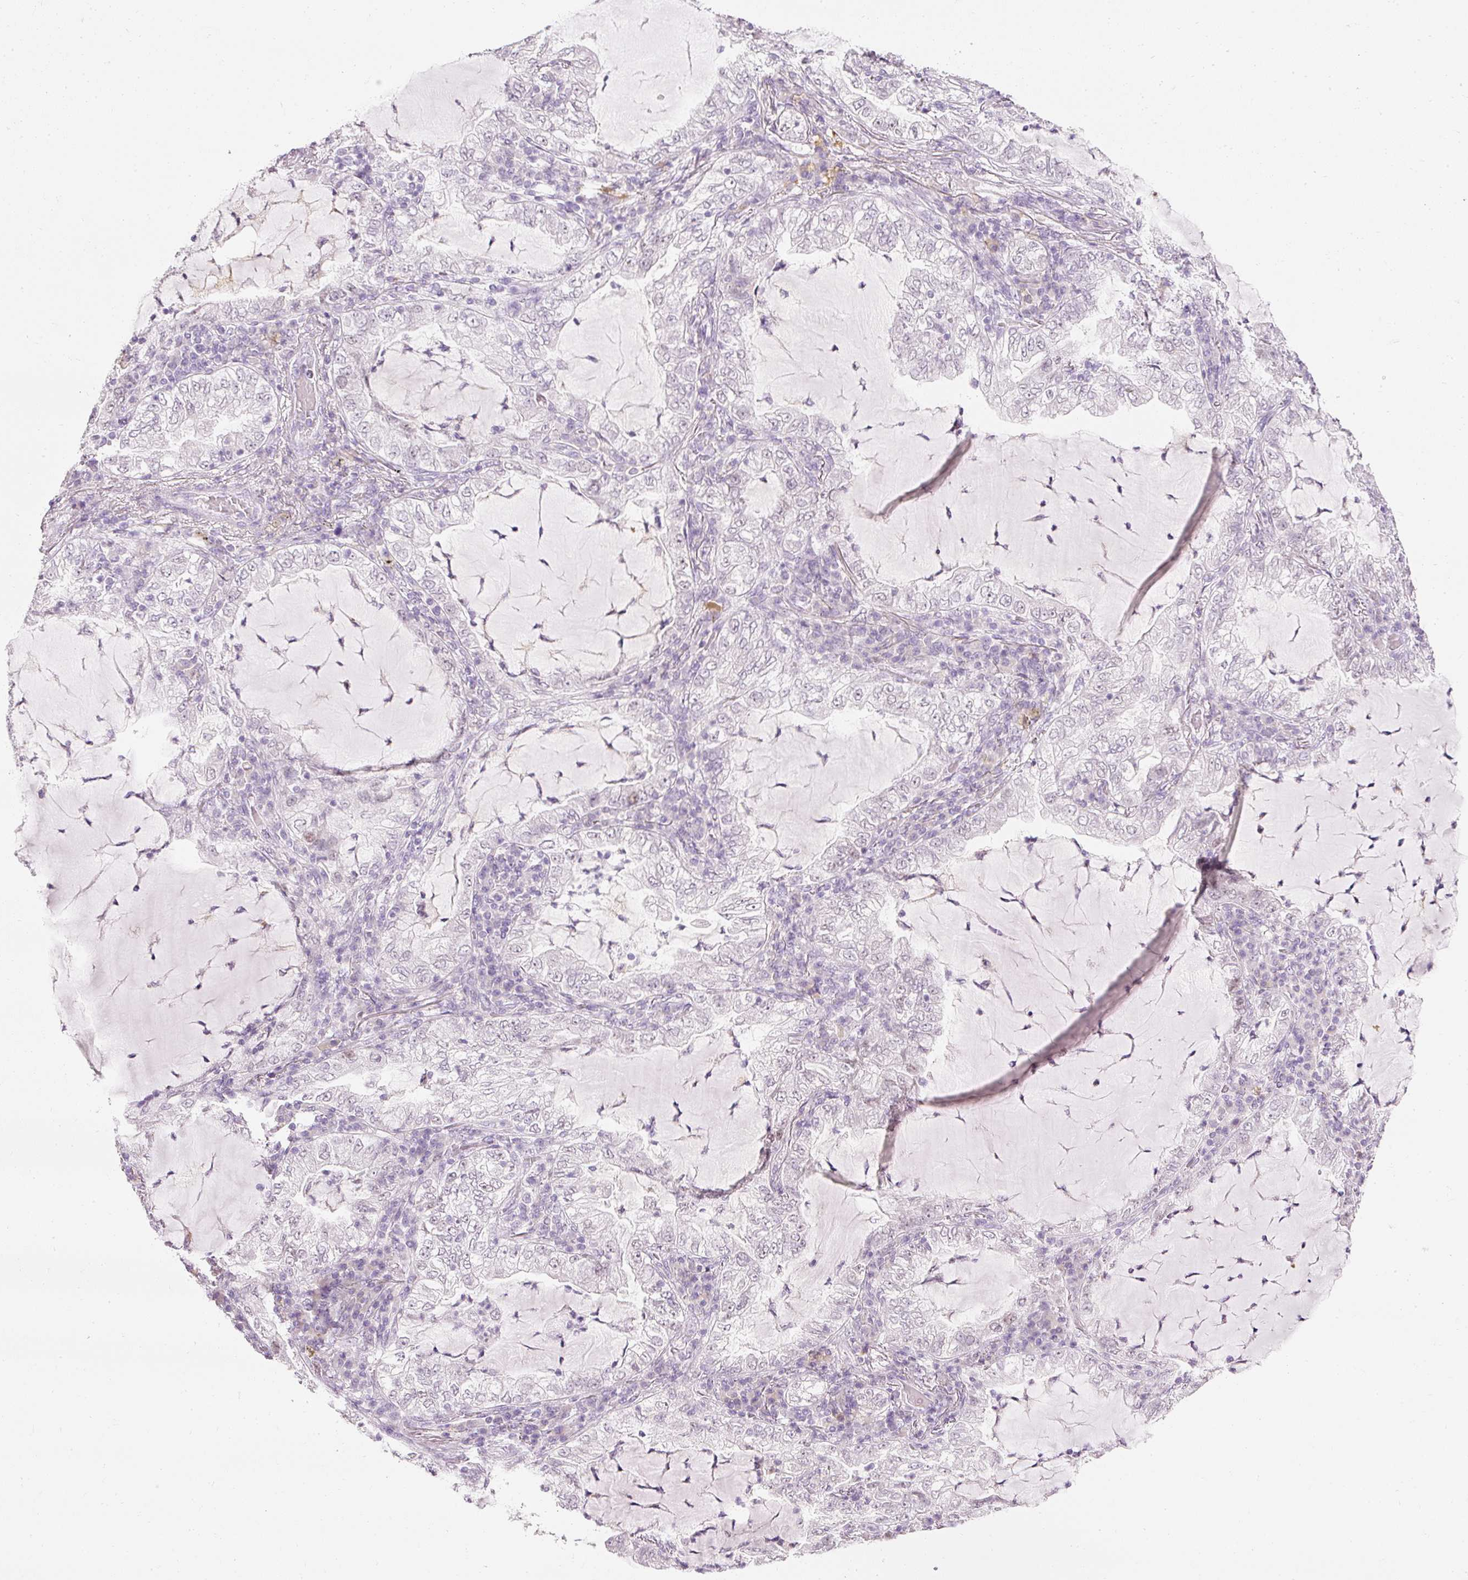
{"staining": {"intensity": "weak", "quantity": "<25%", "location": "nuclear"}, "tissue": "lung cancer", "cell_type": "Tumor cells", "image_type": "cancer", "snomed": [{"axis": "morphology", "description": "Adenocarcinoma, NOS"}, {"axis": "topography", "description": "Lung"}], "caption": "Lung cancer stained for a protein using immunohistochemistry shows no staining tumor cells.", "gene": "ELAVL3", "patient": {"sex": "female", "age": 73}}